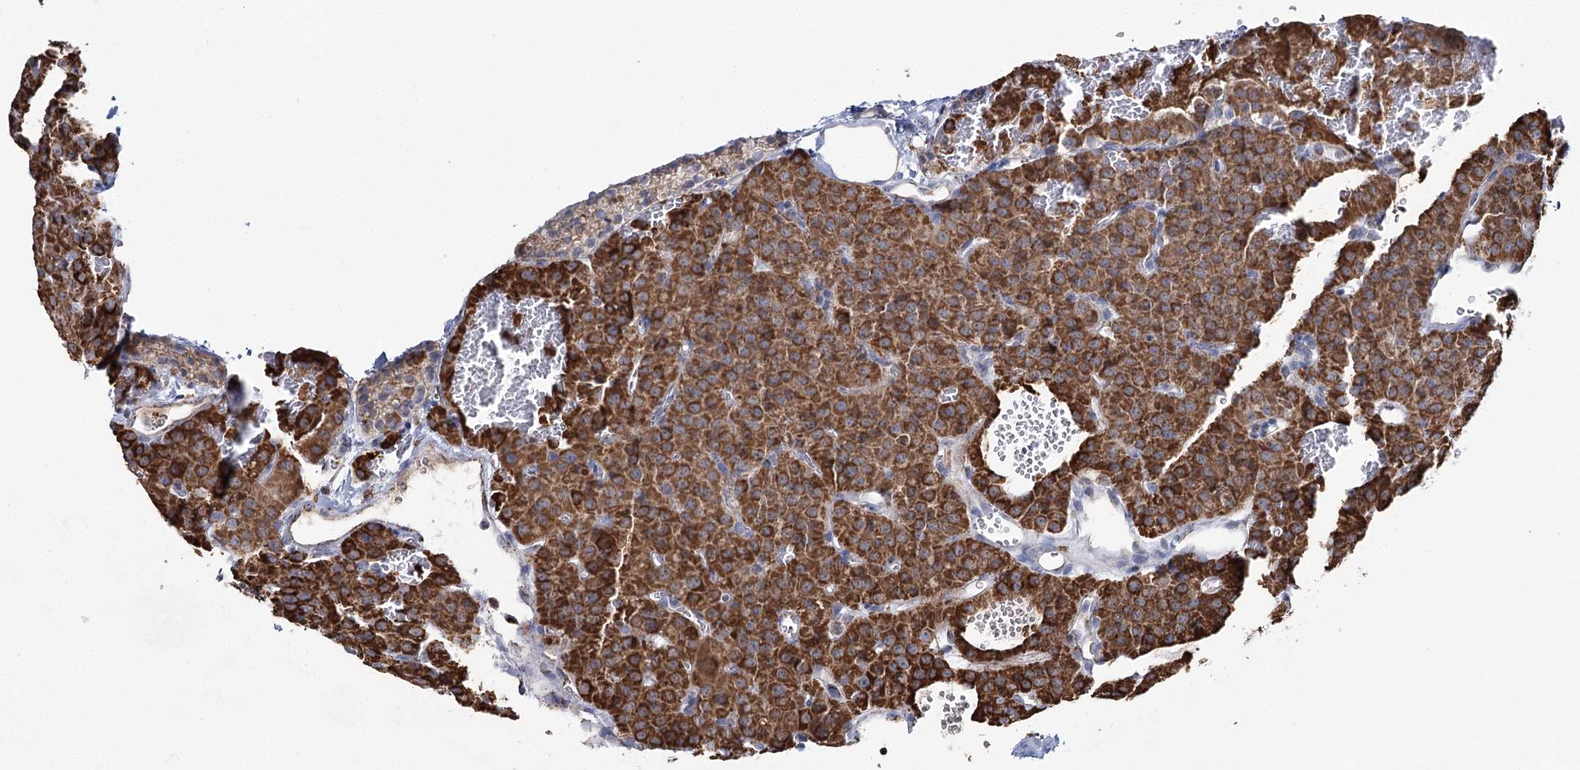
{"staining": {"intensity": "strong", "quantity": ">75%", "location": "cytoplasmic/membranous"}, "tissue": "parathyroid gland", "cell_type": "Glandular cells", "image_type": "normal", "snomed": [{"axis": "morphology", "description": "Normal tissue, NOS"}, {"axis": "morphology", "description": "Adenoma, NOS"}, {"axis": "topography", "description": "Parathyroid gland"}], "caption": "This is an image of IHC staining of benign parathyroid gland, which shows strong staining in the cytoplasmic/membranous of glandular cells.", "gene": "CWF19L1", "patient": {"sex": "female", "age": 81}}